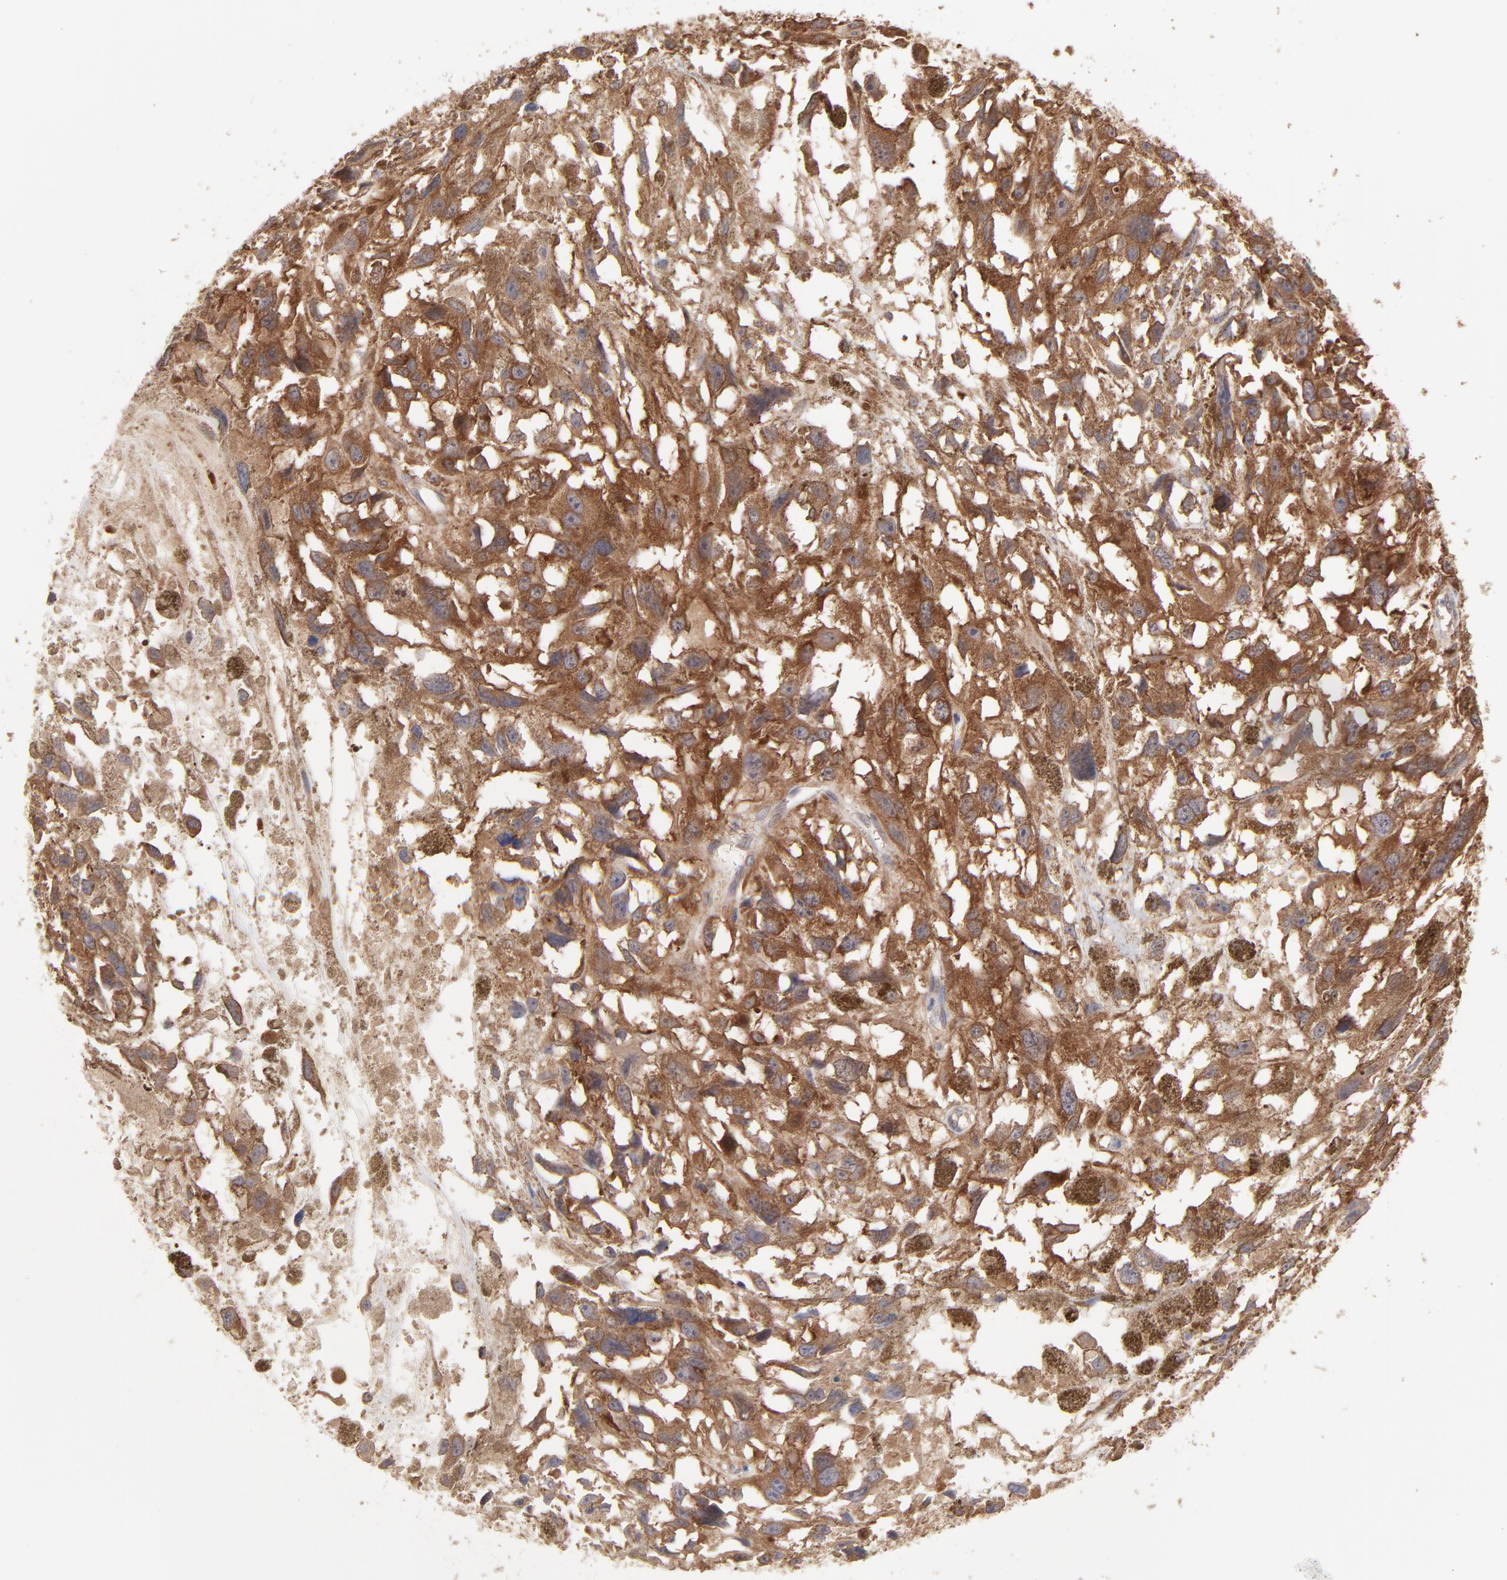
{"staining": {"intensity": "strong", "quantity": ">75%", "location": "cytoplasmic/membranous"}, "tissue": "melanoma", "cell_type": "Tumor cells", "image_type": "cancer", "snomed": [{"axis": "morphology", "description": "Malignant melanoma, Metastatic site"}, {"axis": "topography", "description": "Lymph node"}], "caption": "Human malignant melanoma (metastatic site) stained for a protein (brown) displays strong cytoplasmic/membranous positive positivity in about >75% of tumor cells.", "gene": "GART", "patient": {"sex": "male", "age": 59}}